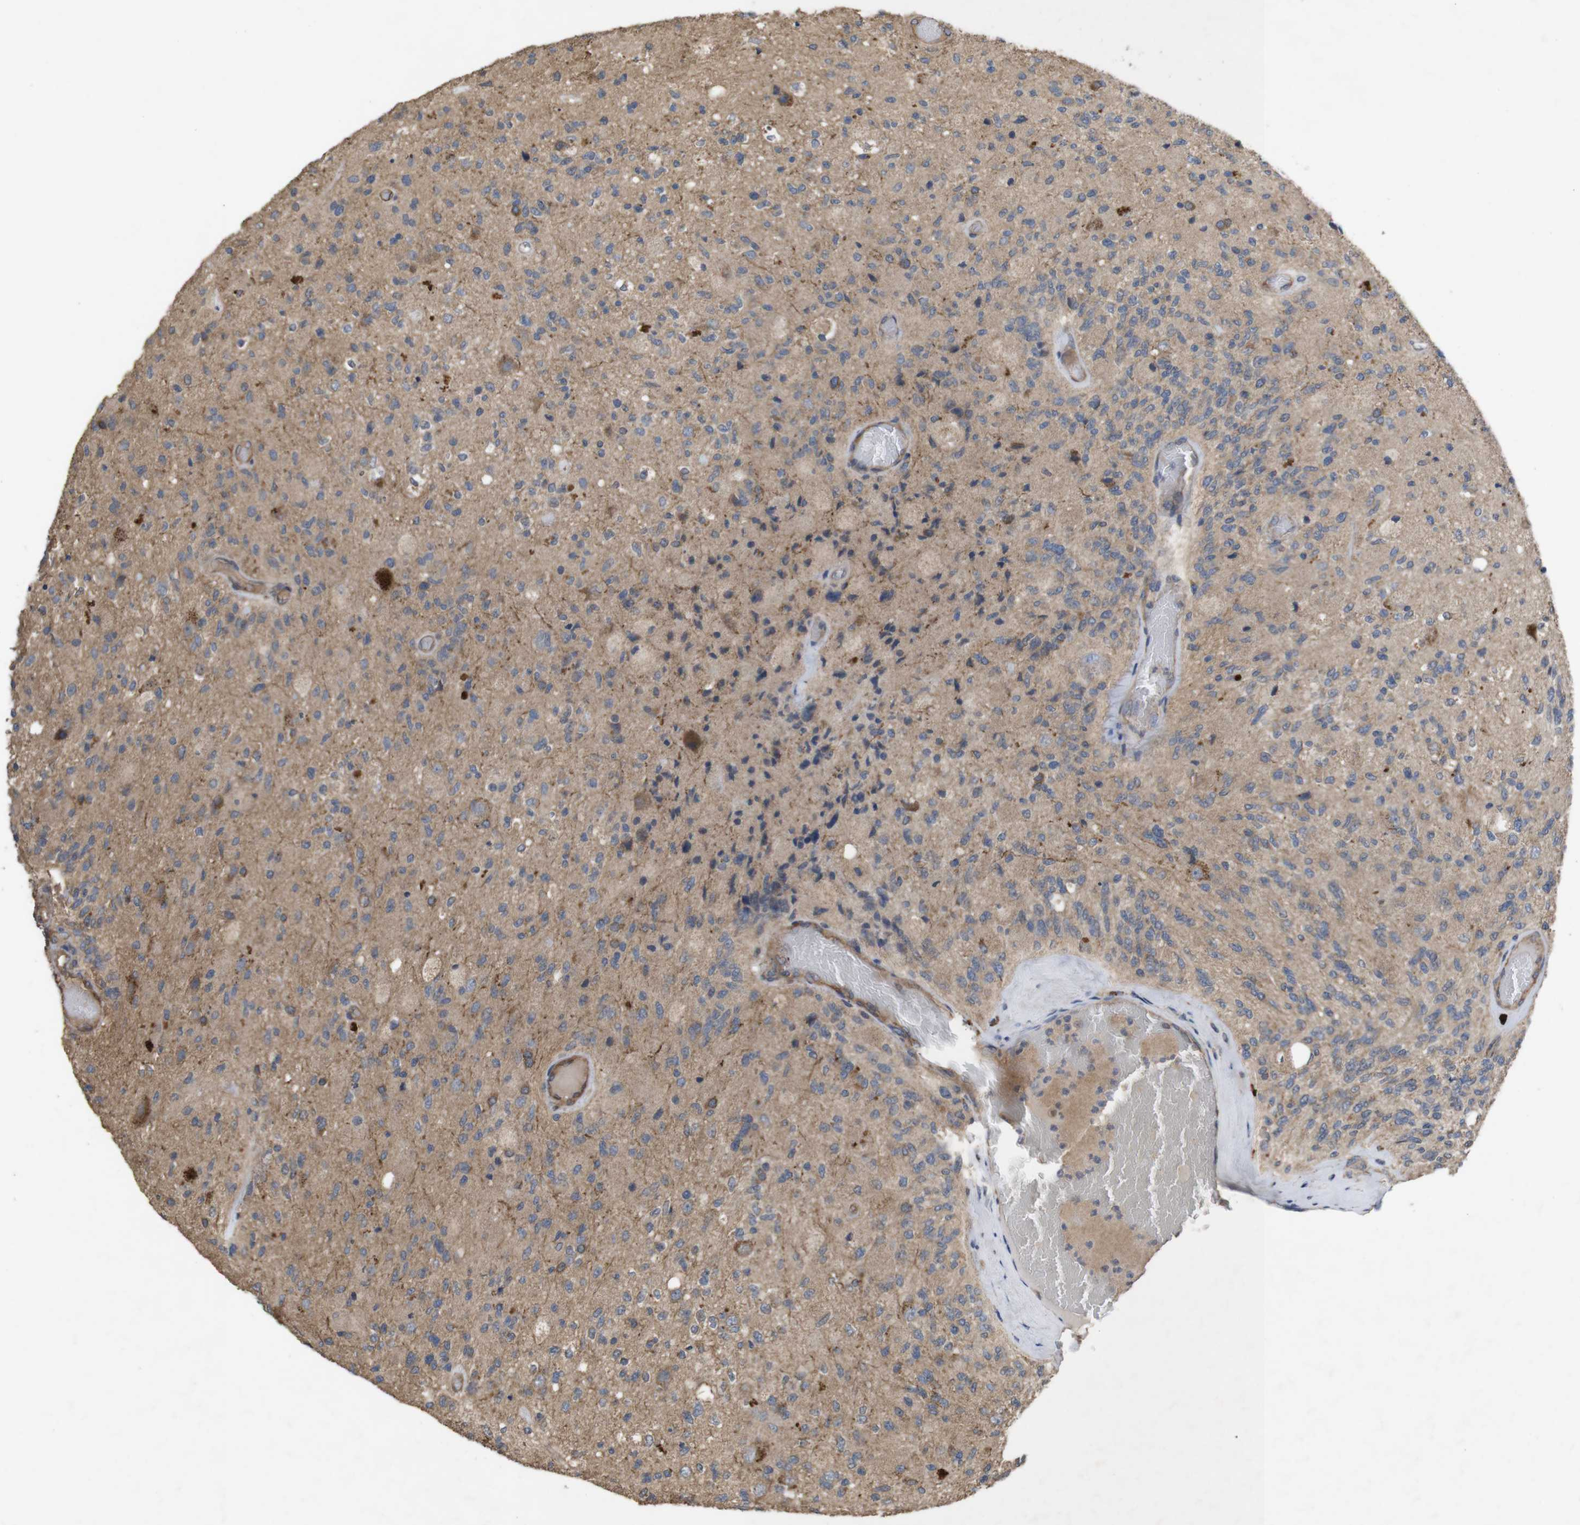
{"staining": {"intensity": "moderate", "quantity": "<25%", "location": "cytoplasmic/membranous"}, "tissue": "glioma", "cell_type": "Tumor cells", "image_type": "cancer", "snomed": [{"axis": "morphology", "description": "Normal tissue, NOS"}, {"axis": "morphology", "description": "Glioma, malignant, High grade"}, {"axis": "topography", "description": "Cerebral cortex"}], "caption": "Immunohistochemical staining of human malignant high-grade glioma exhibits moderate cytoplasmic/membranous protein staining in about <25% of tumor cells. The staining was performed using DAB (3,3'-diaminobenzidine) to visualize the protein expression in brown, while the nuclei were stained in blue with hematoxylin (Magnification: 20x).", "gene": "KCNS3", "patient": {"sex": "male", "age": 77}}